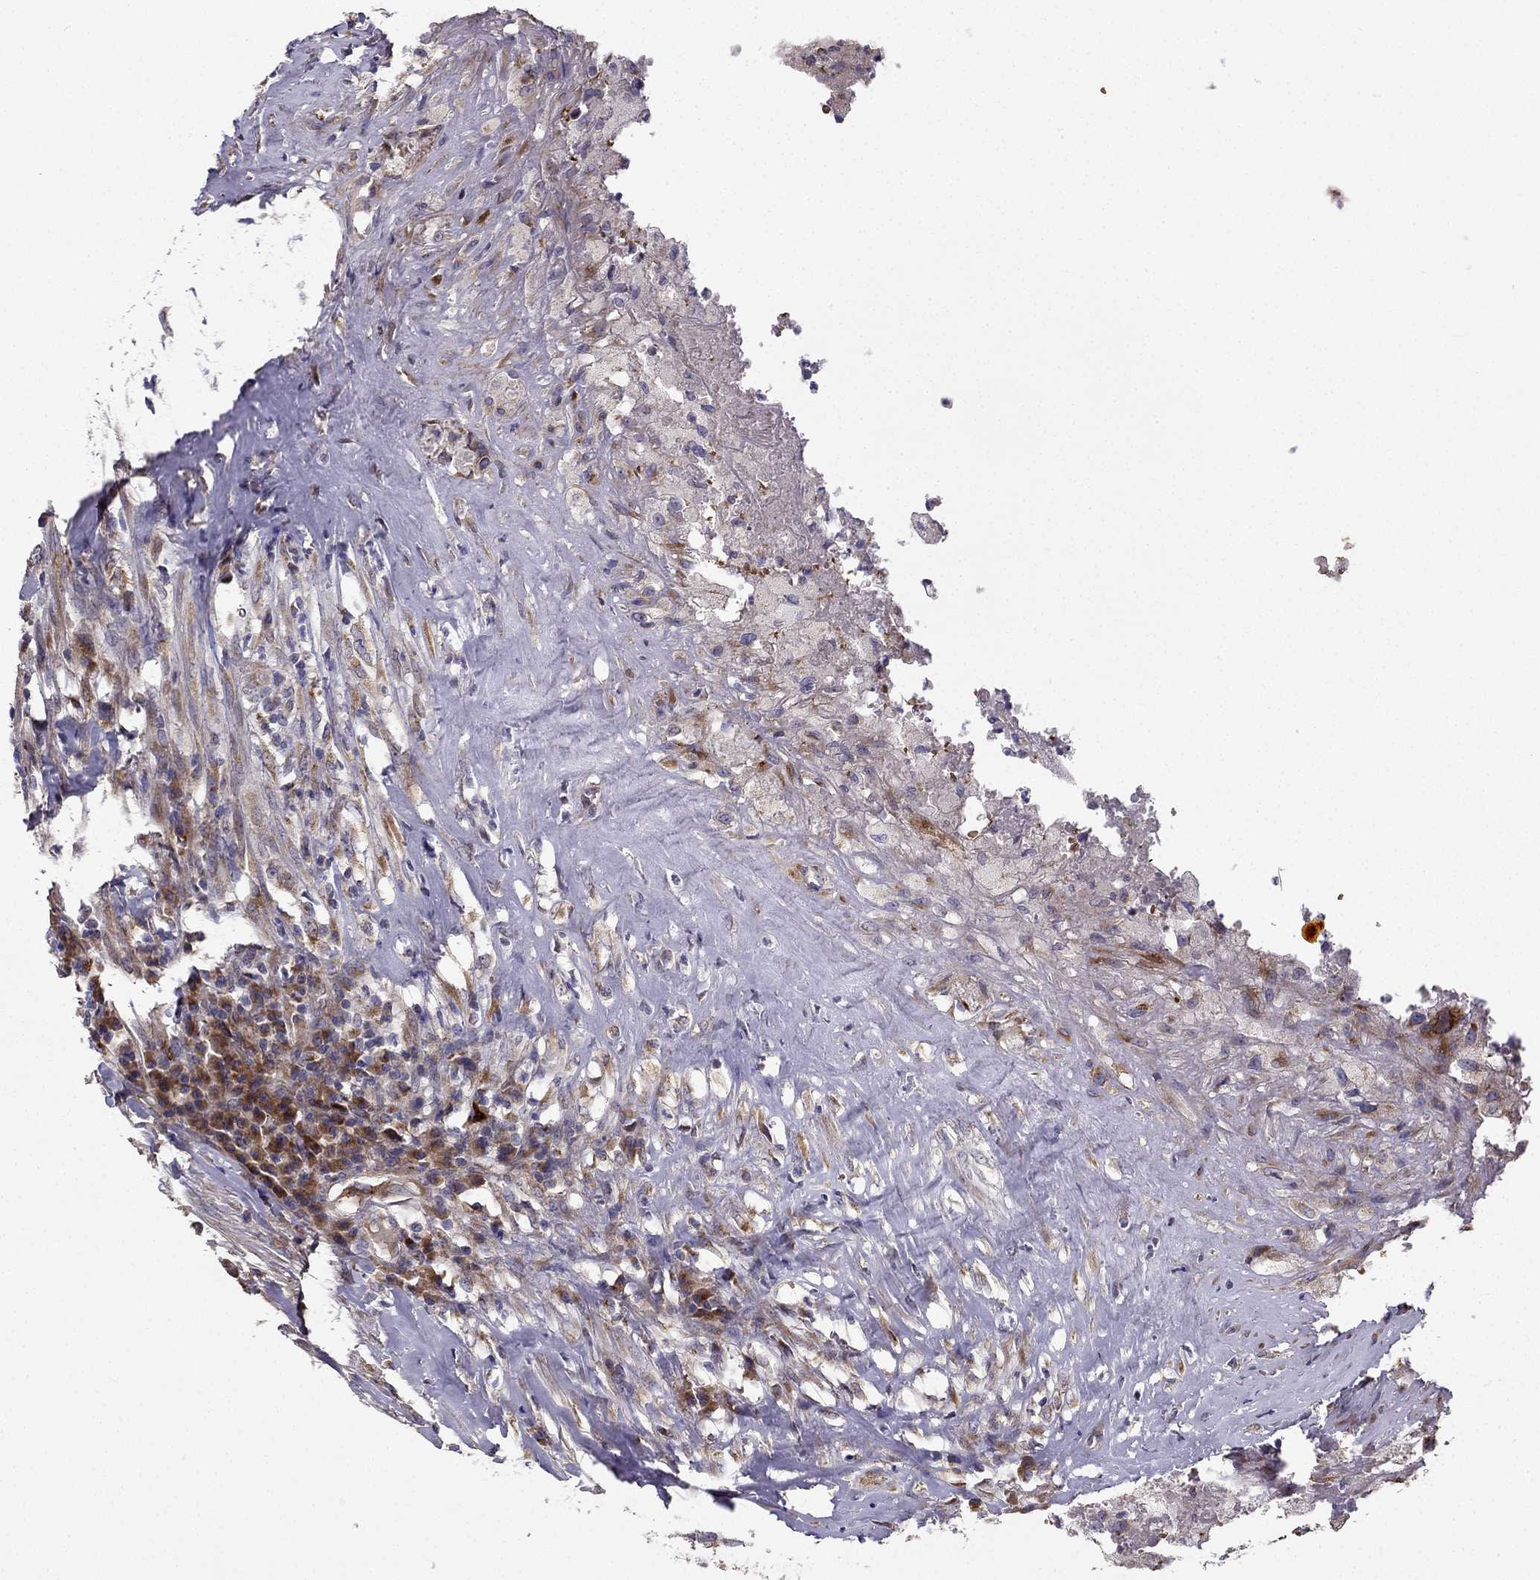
{"staining": {"intensity": "strong", "quantity": "<25%", "location": "cytoplasmic/membranous"}, "tissue": "testis cancer", "cell_type": "Tumor cells", "image_type": "cancer", "snomed": [{"axis": "morphology", "description": "Necrosis, NOS"}, {"axis": "morphology", "description": "Carcinoma, Embryonal, NOS"}, {"axis": "topography", "description": "Testis"}], "caption": "Immunohistochemistry histopathology image of neoplastic tissue: human testis cancer stained using immunohistochemistry (IHC) reveals medium levels of strong protein expression localized specifically in the cytoplasmic/membranous of tumor cells, appearing as a cytoplasmic/membranous brown color.", "gene": "B4GALT7", "patient": {"sex": "male", "age": 19}}